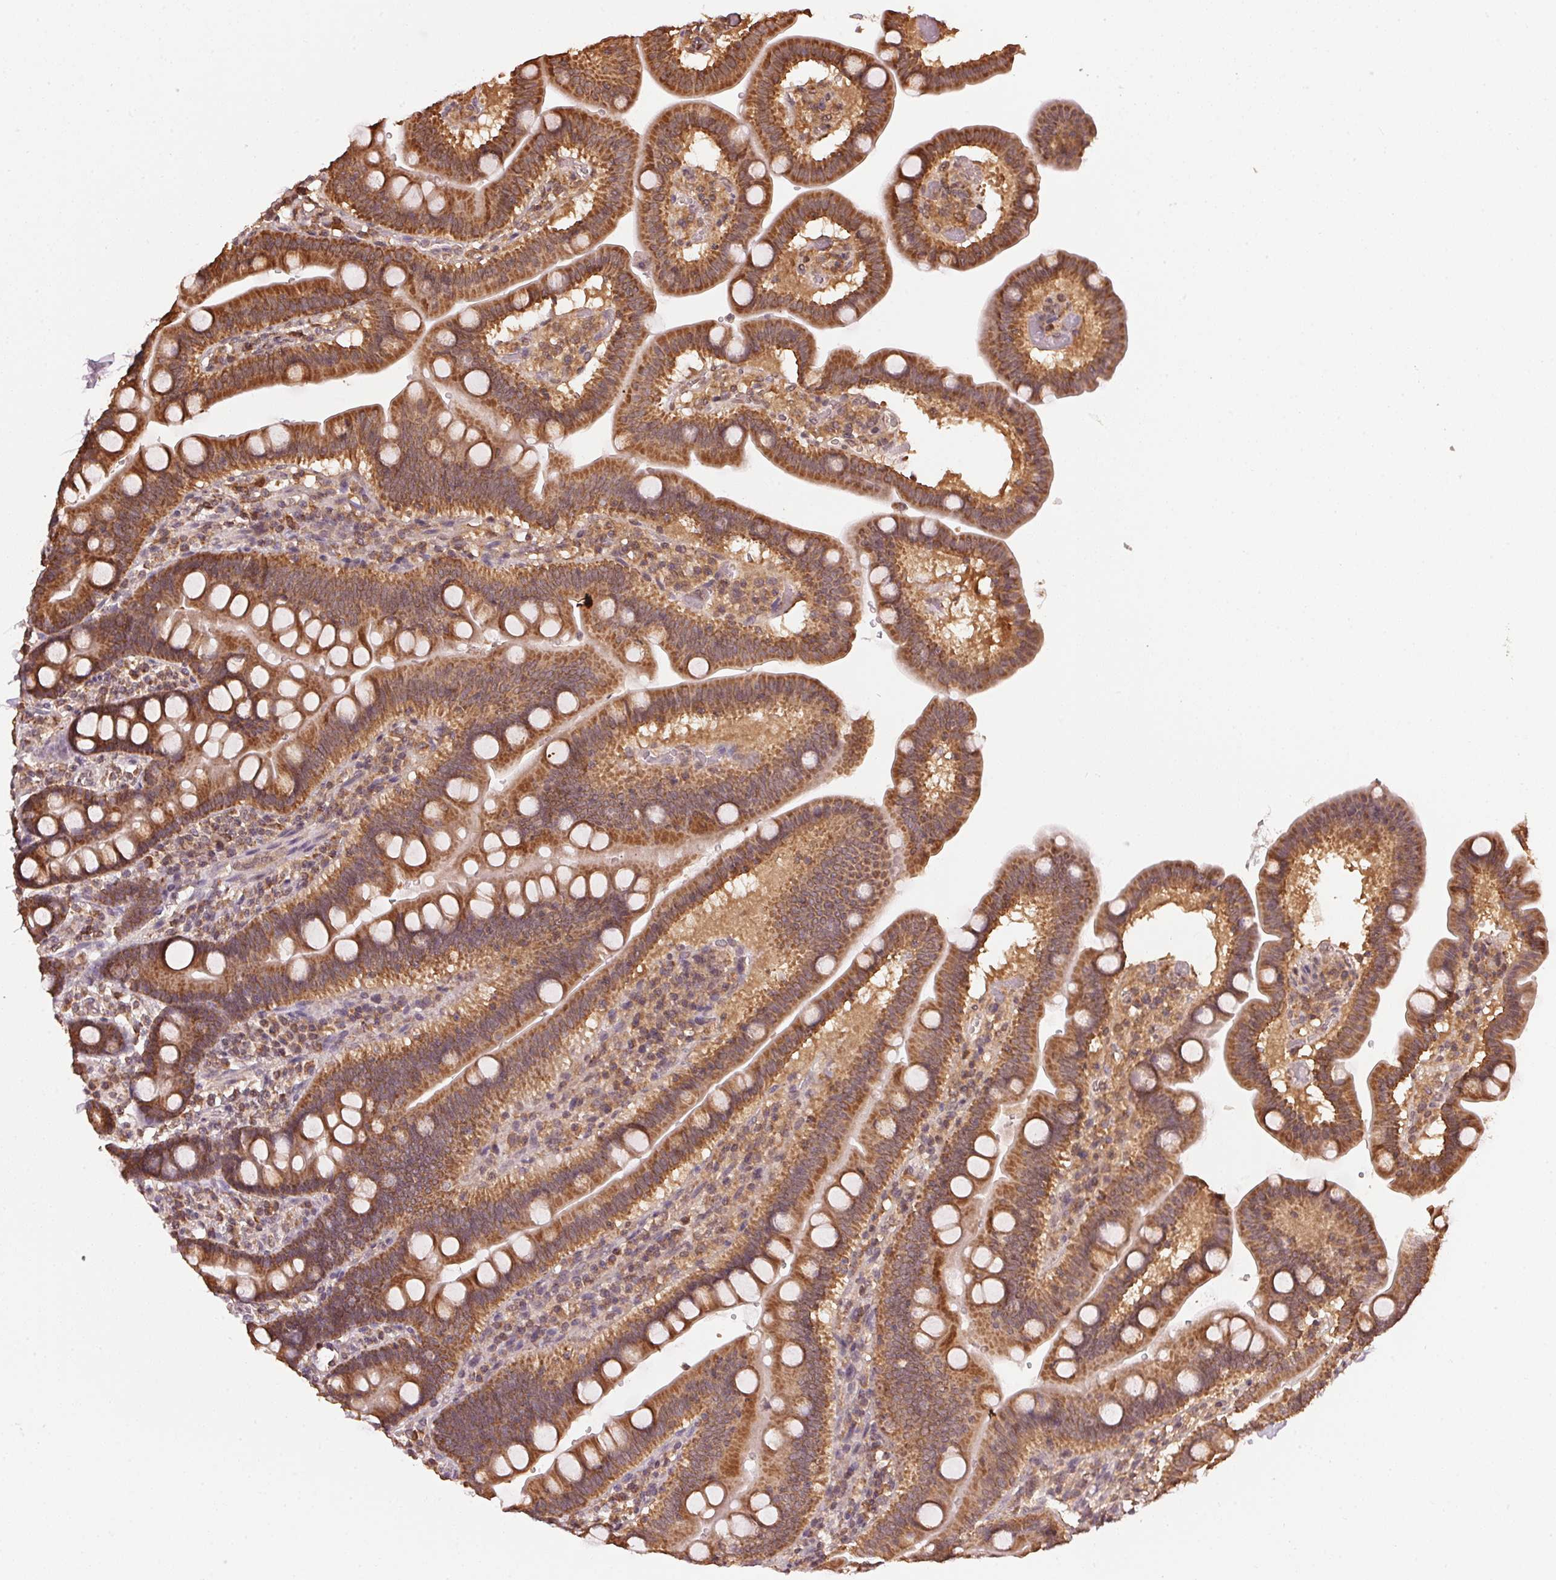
{"staining": {"intensity": "strong", "quantity": ">75%", "location": "cytoplasmic/membranous"}, "tissue": "duodenum", "cell_type": "Glandular cells", "image_type": "normal", "snomed": [{"axis": "morphology", "description": "Normal tissue, NOS"}, {"axis": "topography", "description": "Pancreas"}, {"axis": "topography", "description": "Duodenum"}], "caption": "Immunohistochemical staining of unremarkable duodenum shows >75% levels of strong cytoplasmic/membranous protein expression in approximately >75% of glandular cells. (IHC, brightfield microscopy, high magnification).", "gene": "ARHGAP6", "patient": {"sex": "male", "age": 59}}